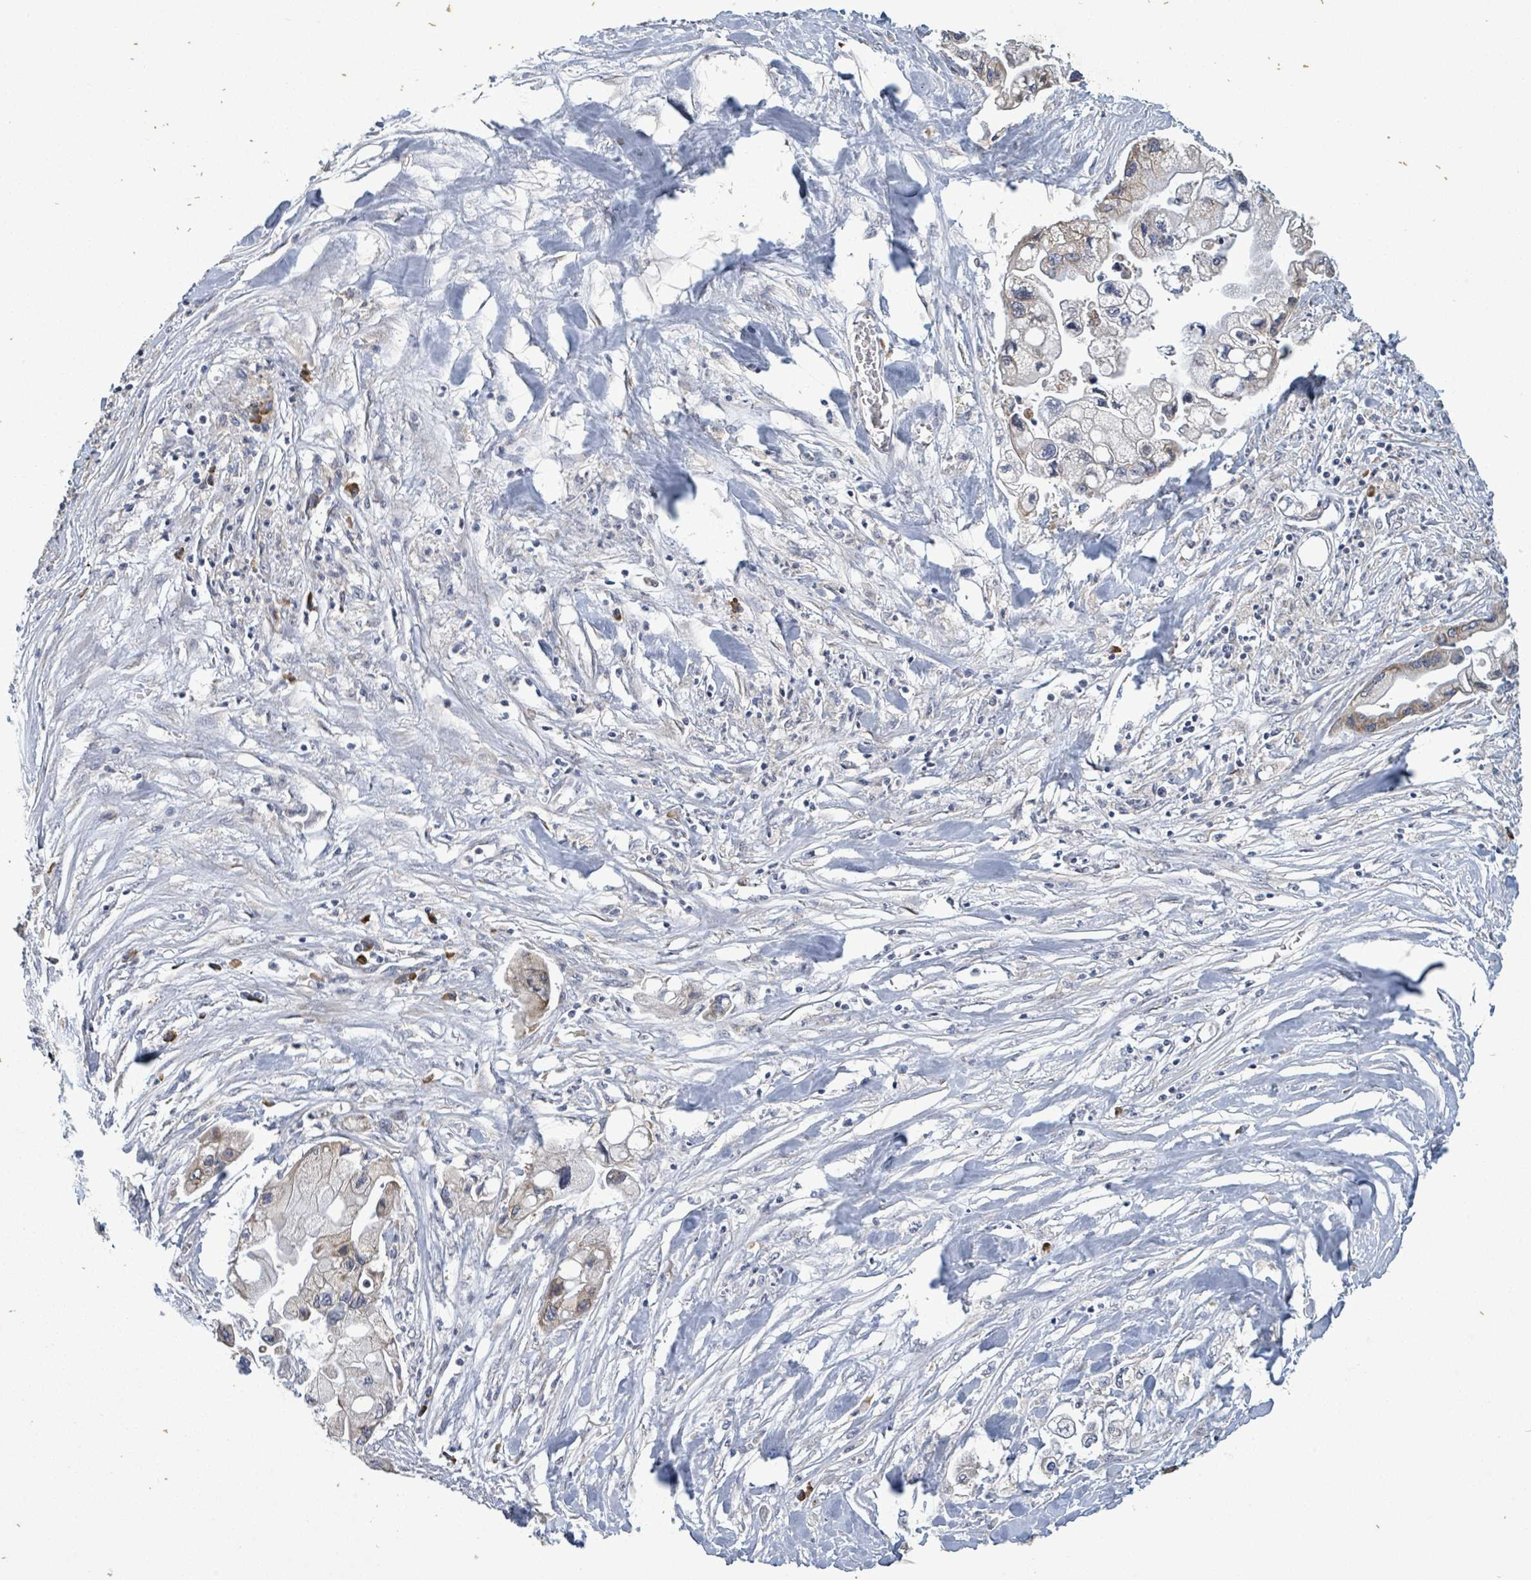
{"staining": {"intensity": "moderate", "quantity": ">75%", "location": "cytoplasmic/membranous"}, "tissue": "pancreatic cancer", "cell_type": "Tumor cells", "image_type": "cancer", "snomed": [{"axis": "morphology", "description": "Adenocarcinoma, NOS"}, {"axis": "topography", "description": "Pancreas"}], "caption": "Protein analysis of pancreatic cancer (adenocarcinoma) tissue exhibits moderate cytoplasmic/membranous expression in about >75% of tumor cells. (brown staining indicates protein expression, while blue staining denotes nuclei).", "gene": "ATP13A1", "patient": {"sex": "male", "age": 61}}